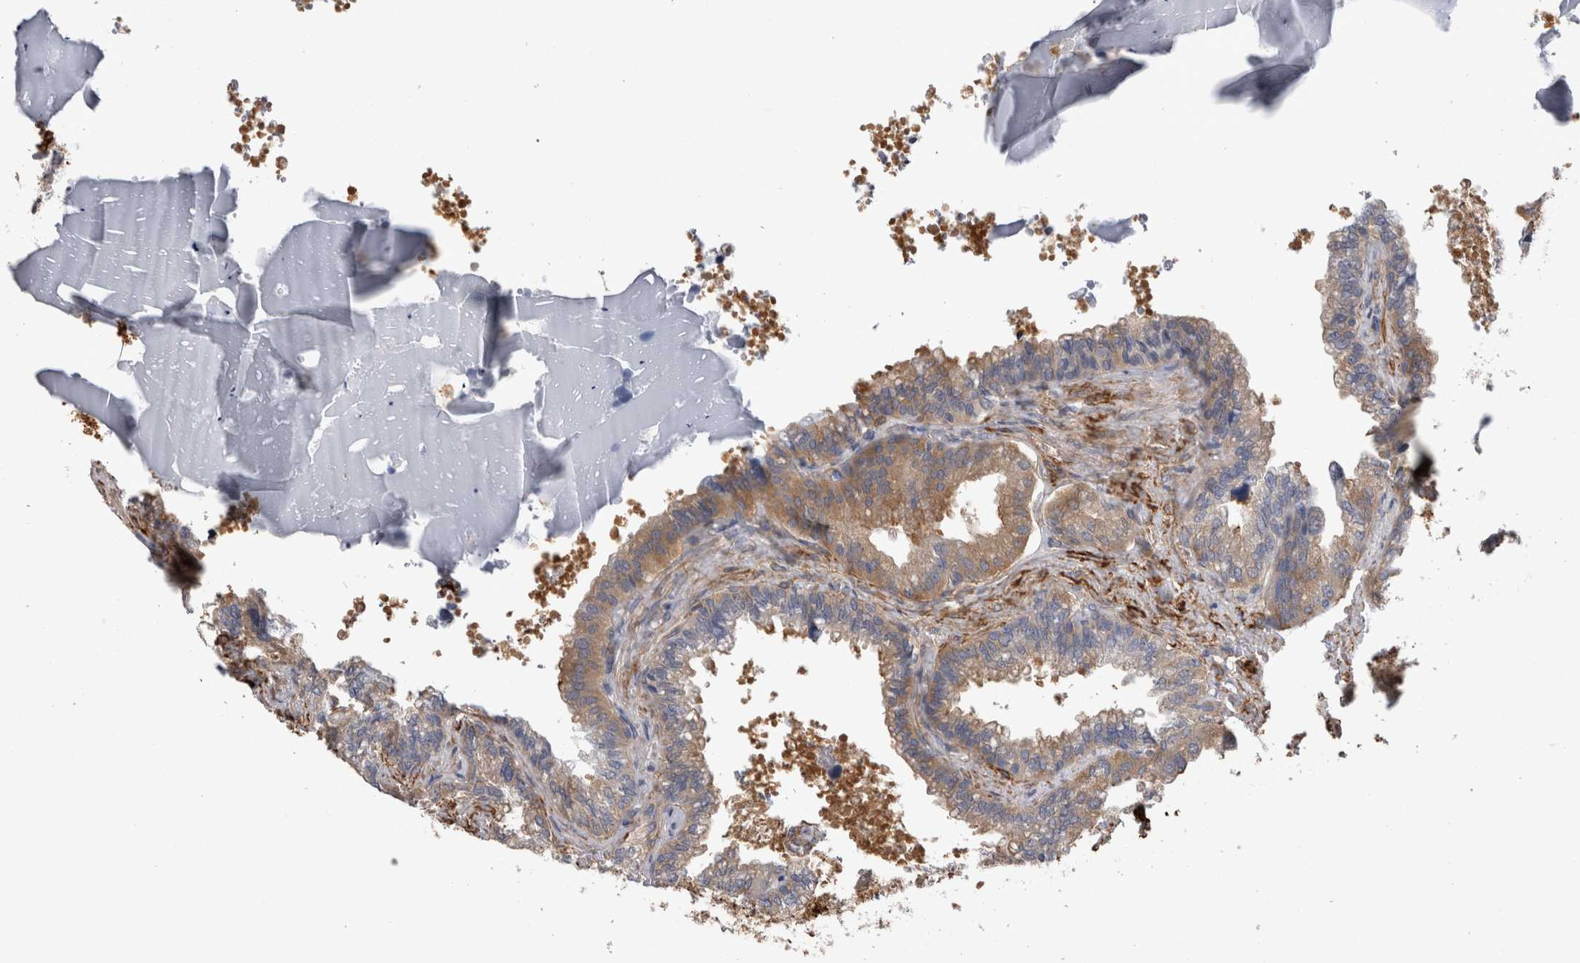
{"staining": {"intensity": "moderate", "quantity": ">75%", "location": "cytoplasmic/membranous"}, "tissue": "seminal vesicle", "cell_type": "Glandular cells", "image_type": "normal", "snomed": [{"axis": "morphology", "description": "Normal tissue, NOS"}, {"axis": "topography", "description": "Seminal veicle"}], "caption": "Immunohistochemical staining of unremarkable seminal vesicle demonstrates >75% levels of moderate cytoplasmic/membranous protein expression in approximately >75% of glandular cells.", "gene": "EPRS1", "patient": {"sex": "male", "age": 46}}